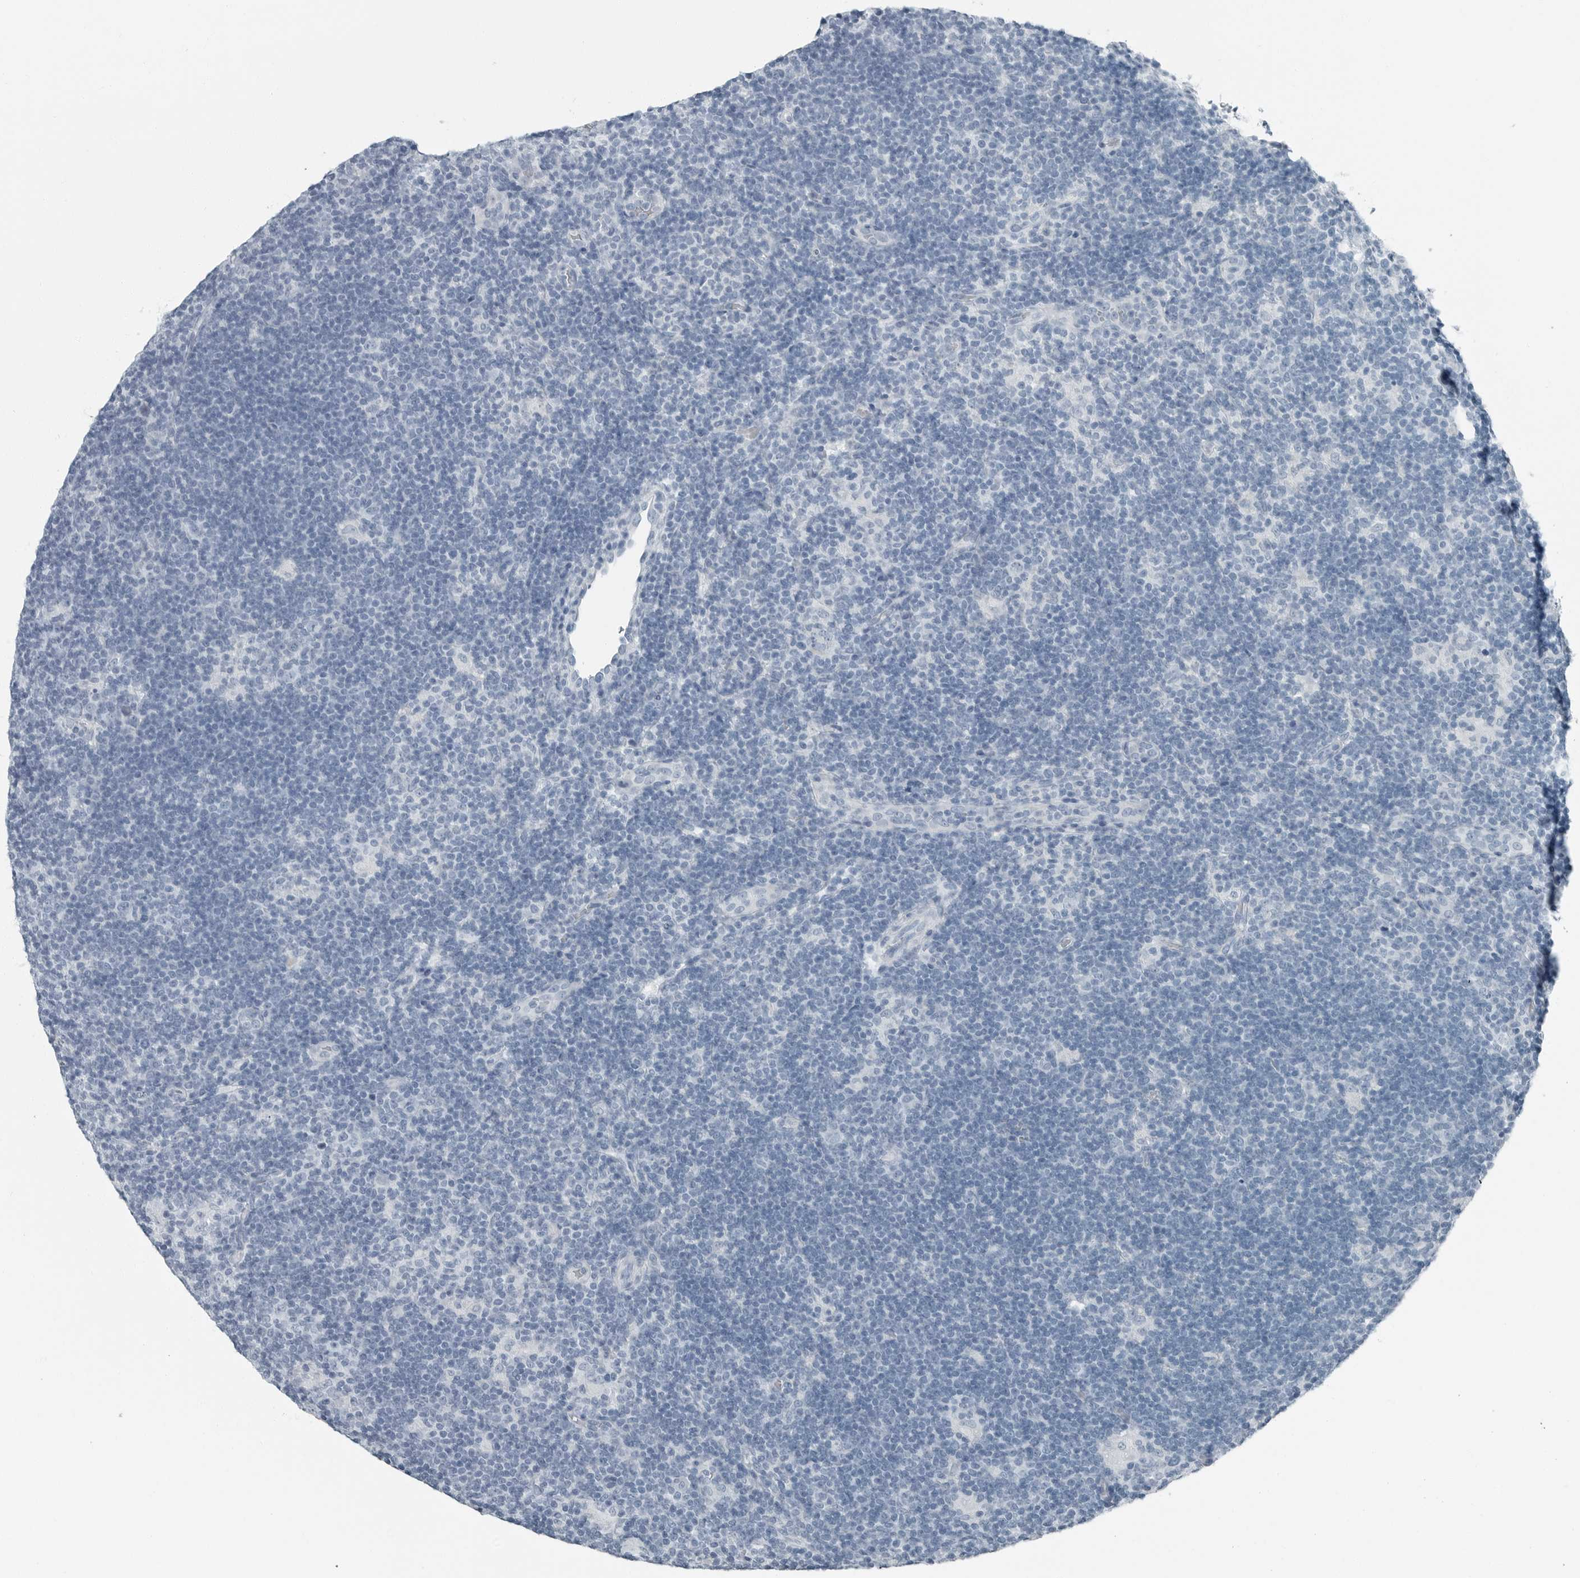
{"staining": {"intensity": "negative", "quantity": "none", "location": "none"}, "tissue": "lymphoma", "cell_type": "Tumor cells", "image_type": "cancer", "snomed": [{"axis": "morphology", "description": "Hodgkin's disease, NOS"}, {"axis": "topography", "description": "Lymph node"}], "caption": "An image of human lymphoma is negative for staining in tumor cells.", "gene": "ZPBP2", "patient": {"sex": "female", "age": 57}}